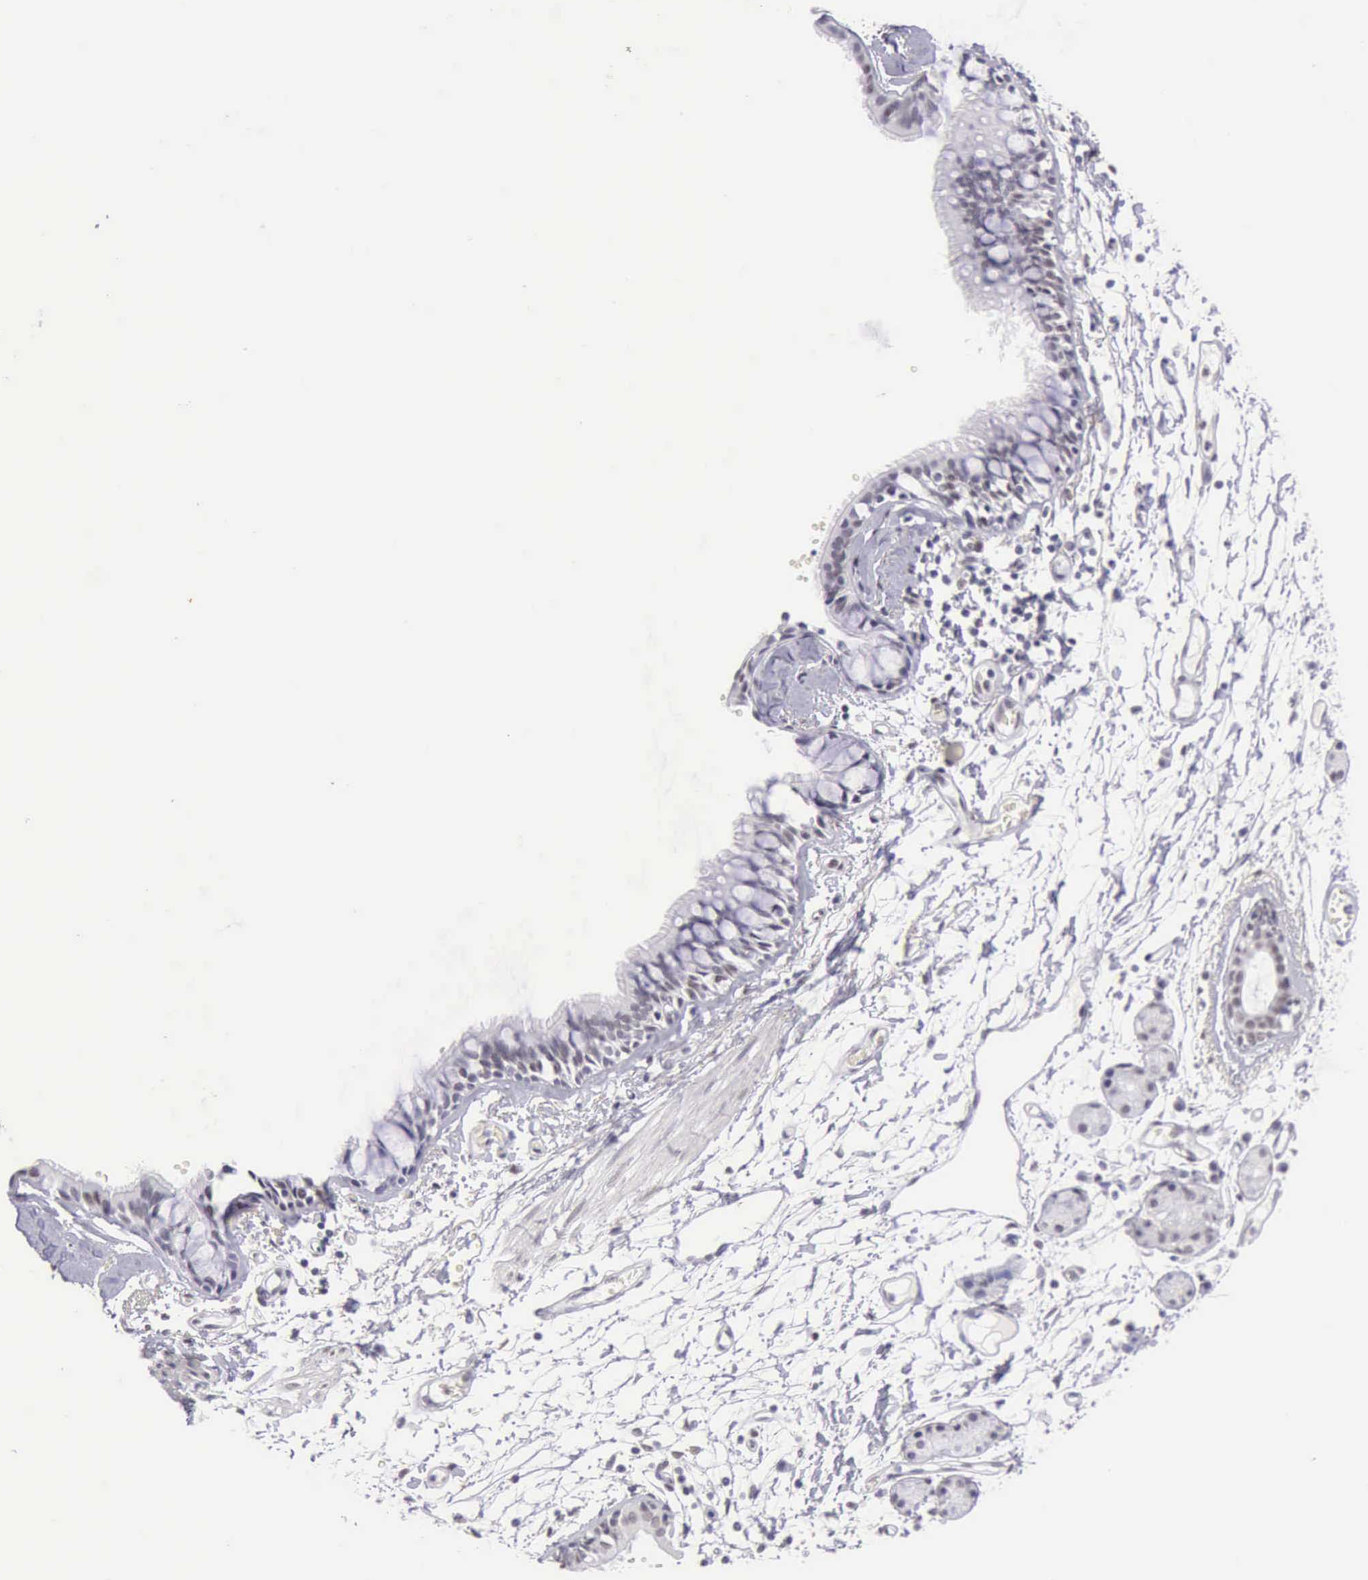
{"staining": {"intensity": "weak", "quantity": "<25%", "location": "nuclear"}, "tissue": "bronchus", "cell_type": "Respiratory epithelial cells", "image_type": "normal", "snomed": [{"axis": "morphology", "description": "Normal tissue, NOS"}, {"axis": "topography", "description": "Bronchus"}, {"axis": "topography", "description": "Lung"}], "caption": "A micrograph of bronchus stained for a protein reveals no brown staining in respiratory epithelial cells.", "gene": "EP300", "patient": {"sex": "female", "age": 56}}